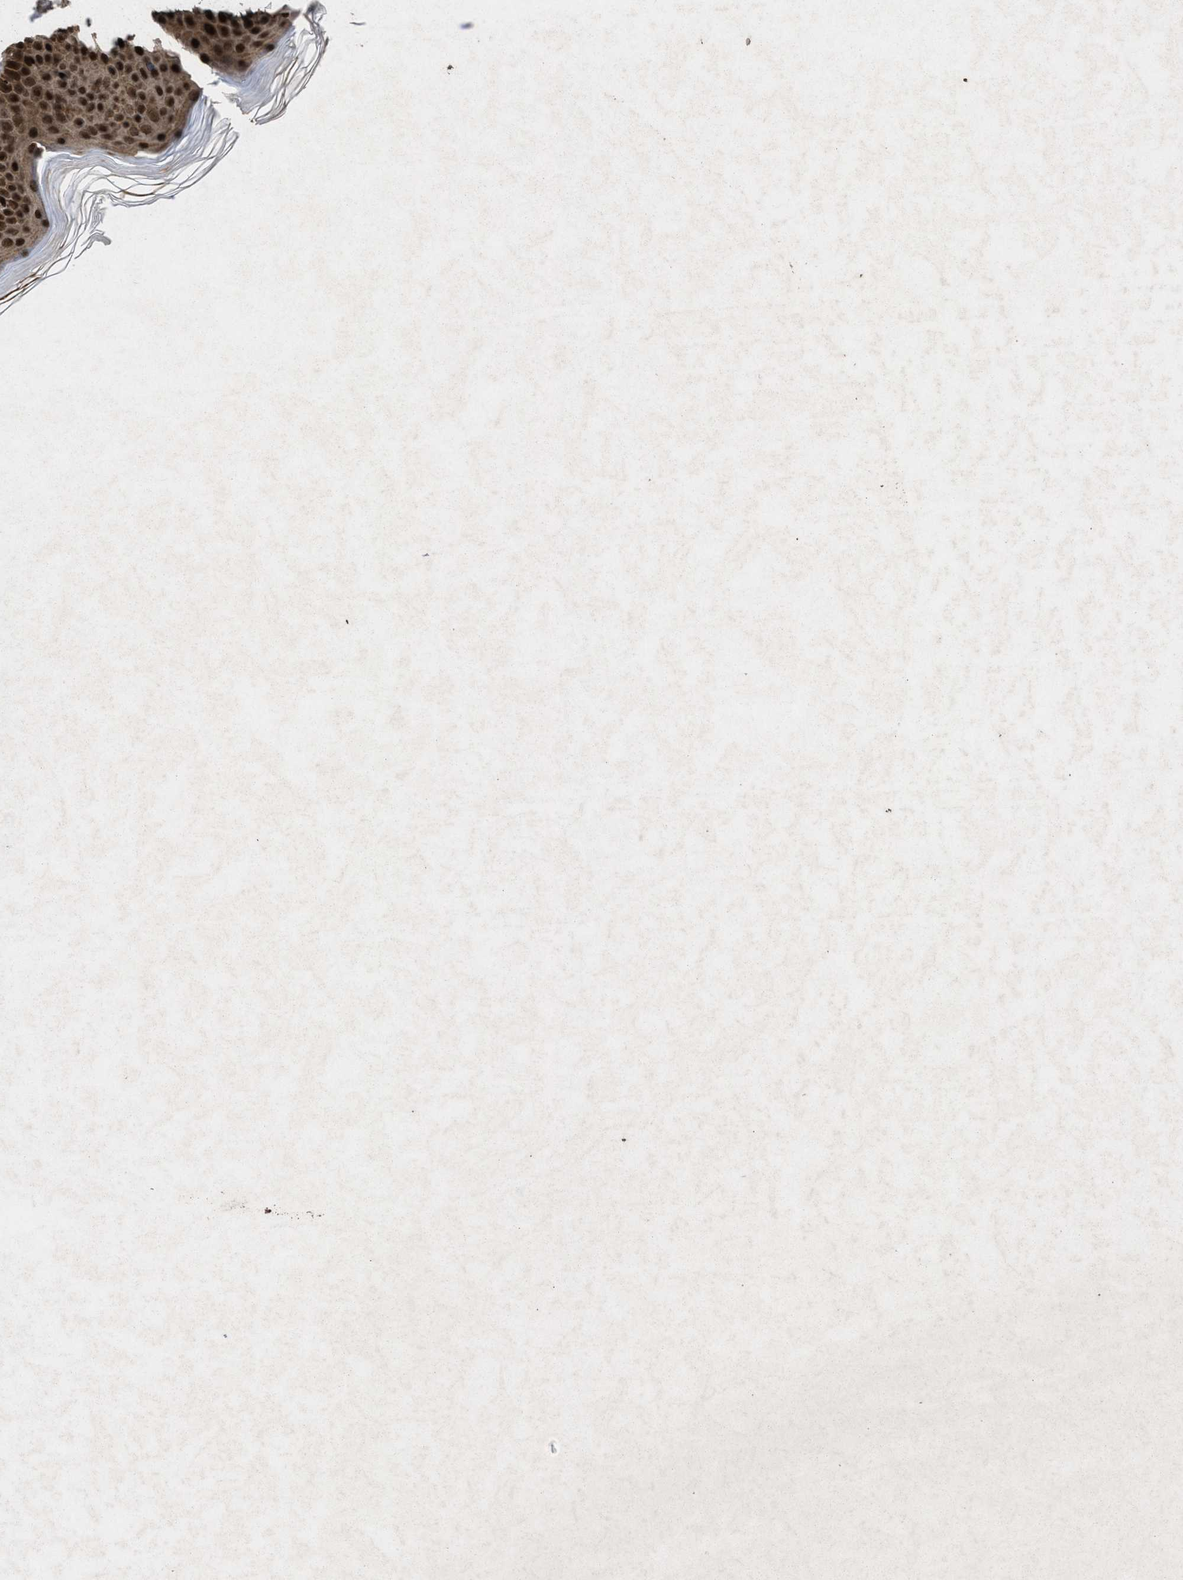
{"staining": {"intensity": "strong", "quantity": ">75%", "location": "nuclear"}, "tissue": "skin", "cell_type": "Fibroblasts", "image_type": "normal", "snomed": [{"axis": "morphology", "description": "Normal tissue, NOS"}, {"axis": "morphology", "description": "Malignant melanoma, Metastatic site"}, {"axis": "topography", "description": "Skin"}], "caption": "Protein expression analysis of normal human skin reveals strong nuclear staining in approximately >75% of fibroblasts.", "gene": "WIZ", "patient": {"sex": "male", "age": 41}}